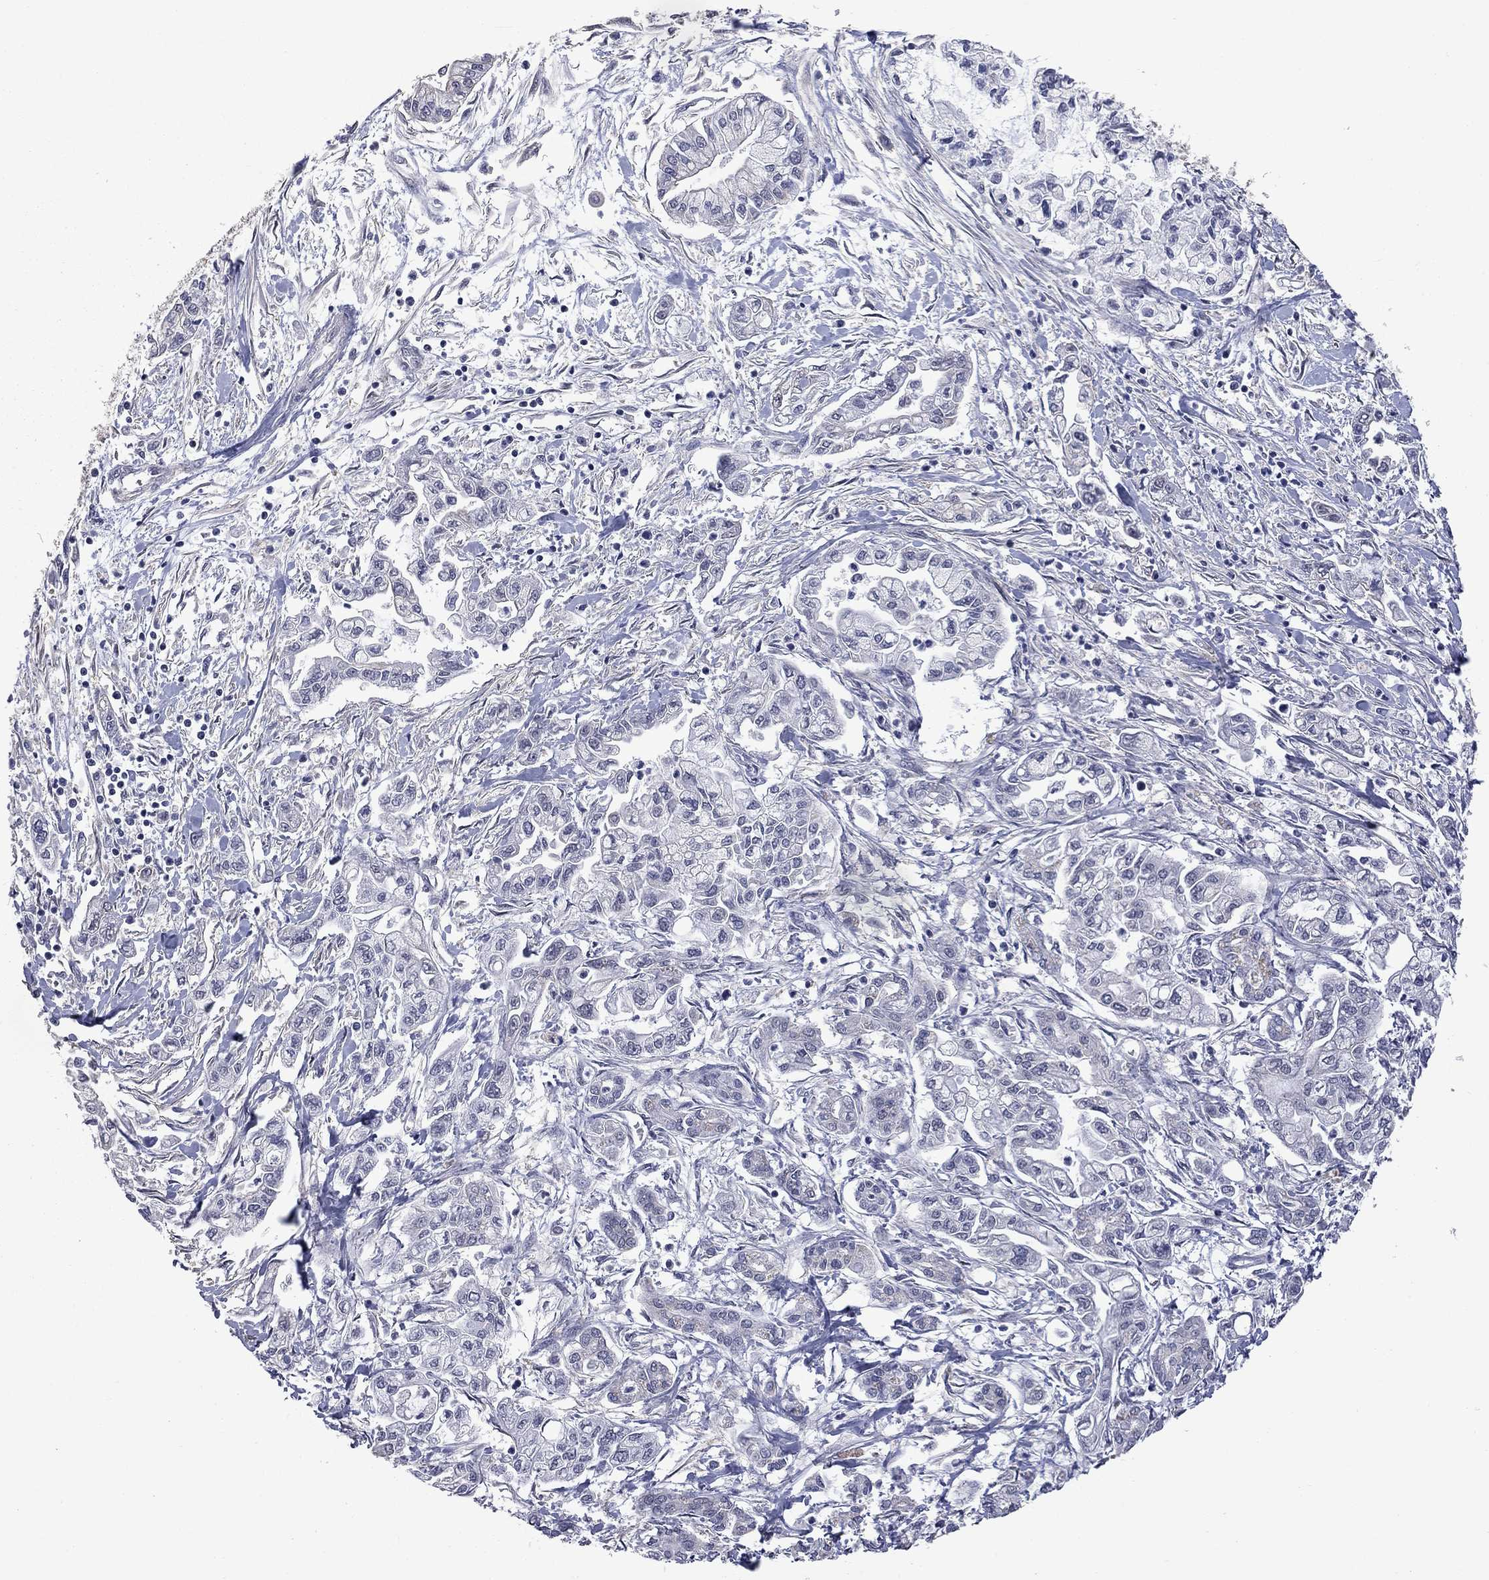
{"staining": {"intensity": "negative", "quantity": "none", "location": "none"}, "tissue": "pancreatic cancer", "cell_type": "Tumor cells", "image_type": "cancer", "snomed": [{"axis": "morphology", "description": "Adenocarcinoma, NOS"}, {"axis": "topography", "description": "Pancreas"}], "caption": "Immunohistochemistry (IHC) histopathology image of pancreatic cancer stained for a protein (brown), which exhibits no staining in tumor cells.", "gene": "FABP12", "patient": {"sex": "male", "age": 54}}